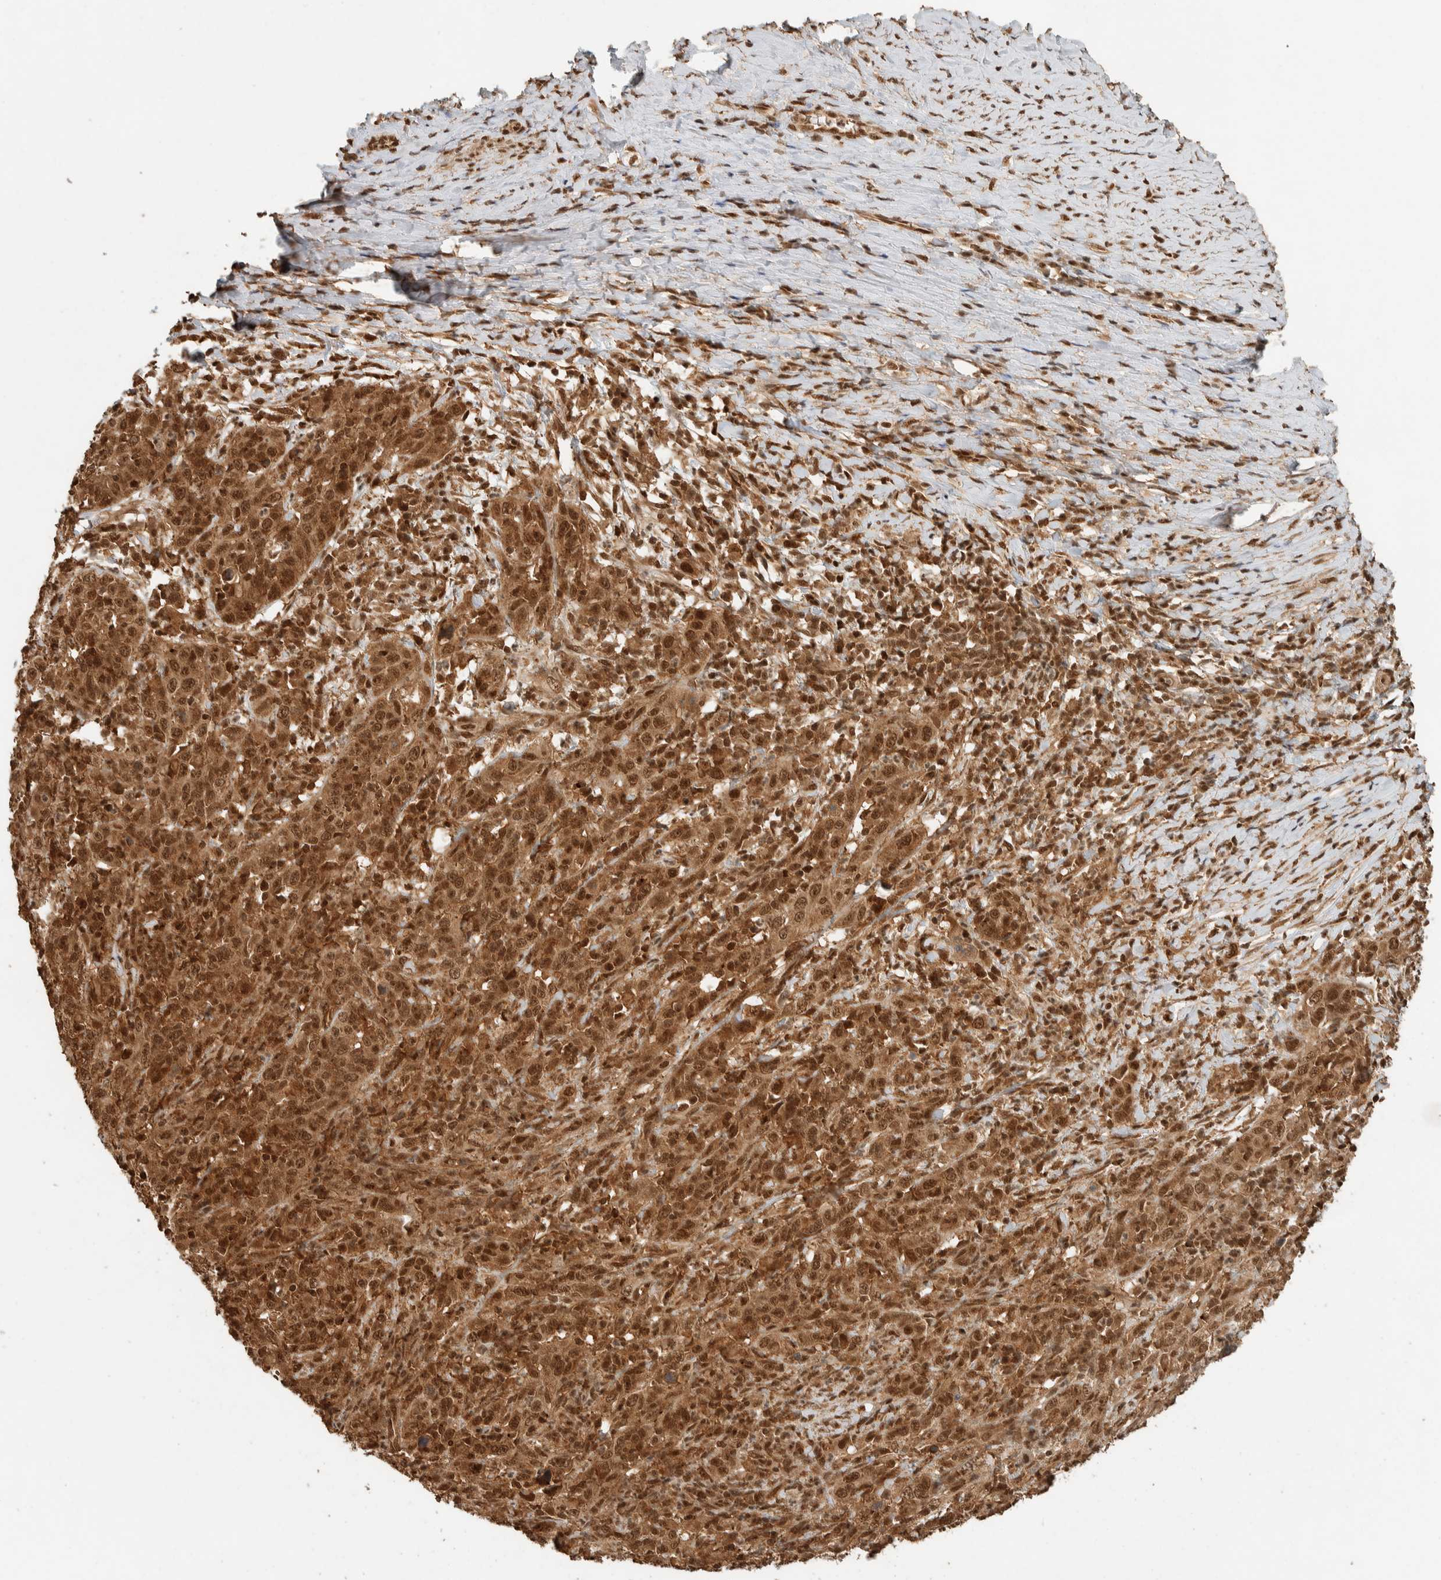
{"staining": {"intensity": "strong", "quantity": ">75%", "location": "cytoplasmic/membranous,nuclear"}, "tissue": "cervical cancer", "cell_type": "Tumor cells", "image_type": "cancer", "snomed": [{"axis": "morphology", "description": "Squamous cell carcinoma, NOS"}, {"axis": "topography", "description": "Cervix"}], "caption": "Immunohistochemical staining of cervical squamous cell carcinoma reveals high levels of strong cytoplasmic/membranous and nuclear protein staining in approximately >75% of tumor cells. The protein of interest is stained brown, and the nuclei are stained in blue (DAB (3,3'-diaminobenzidine) IHC with brightfield microscopy, high magnification).", "gene": "ZBTB2", "patient": {"sex": "female", "age": 46}}